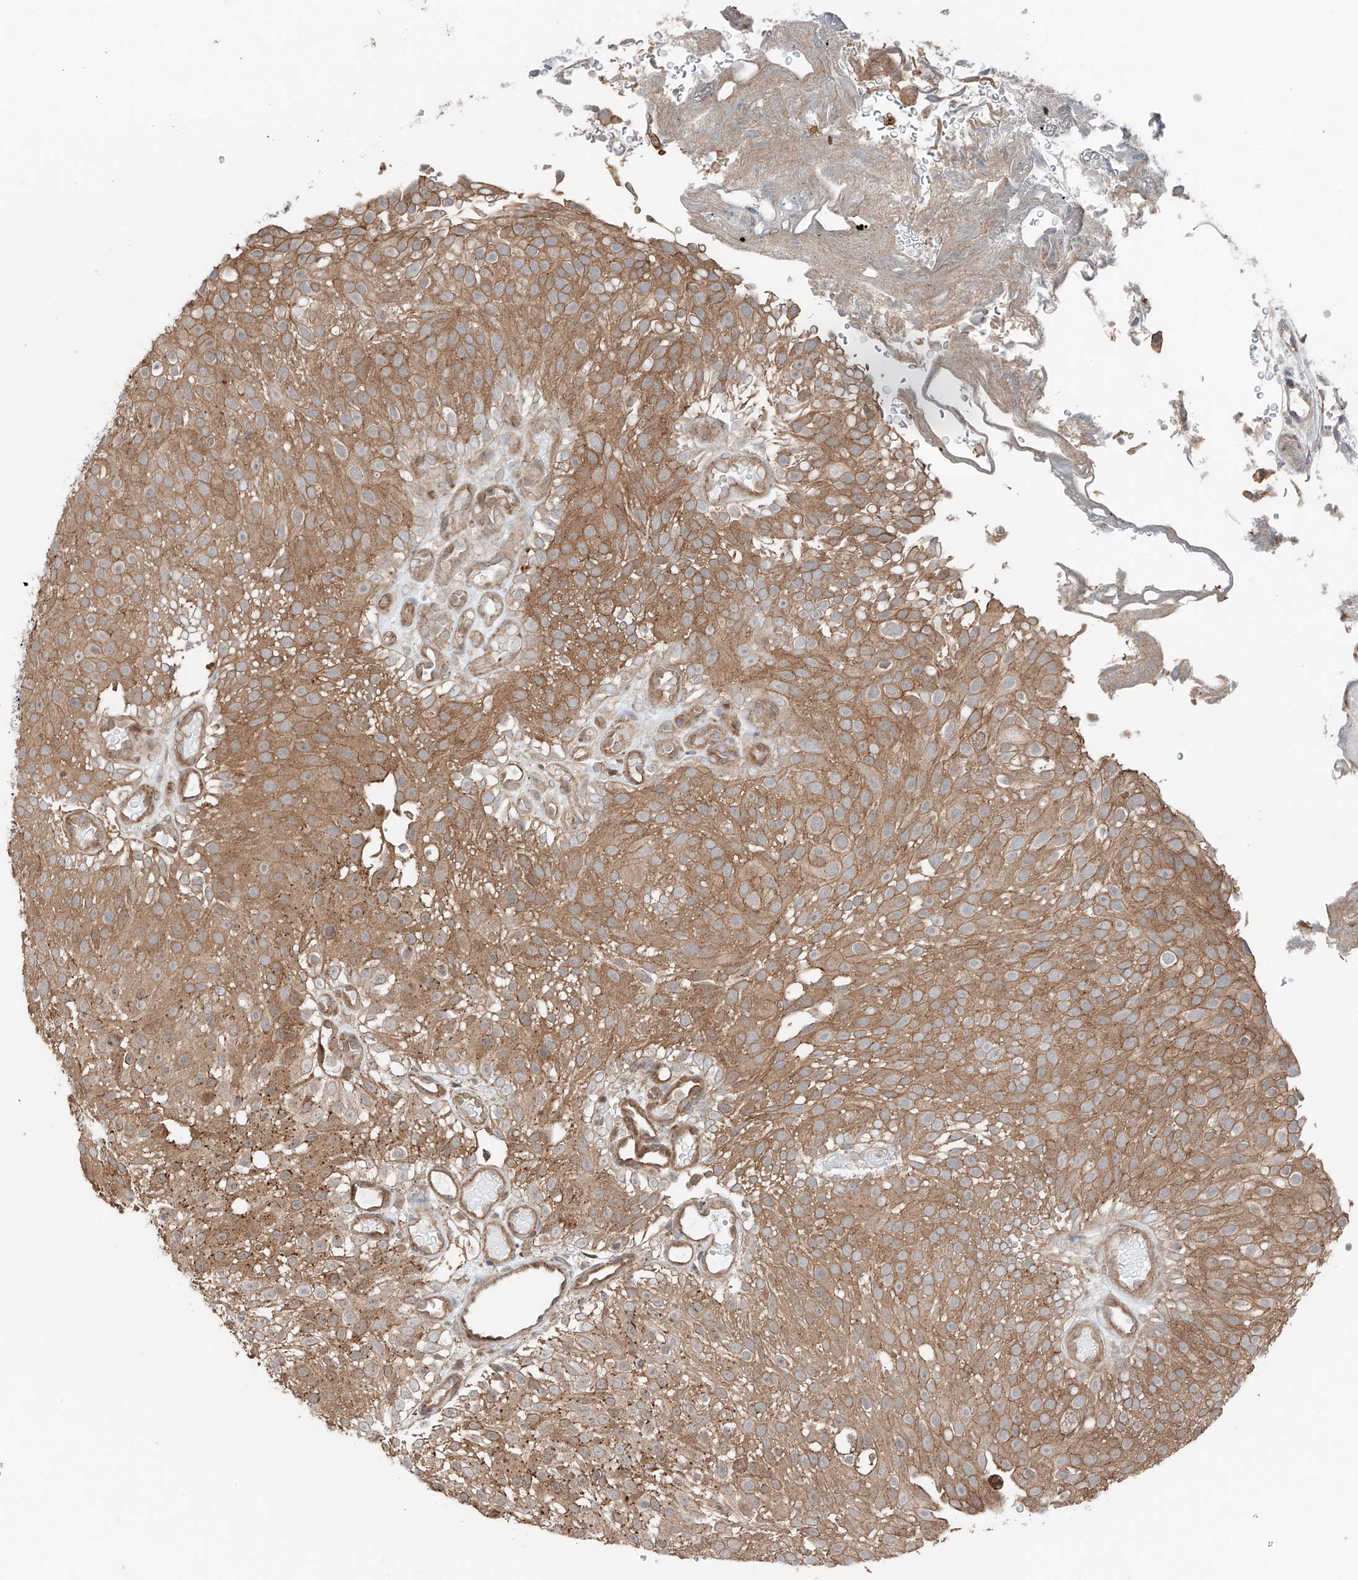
{"staining": {"intensity": "moderate", "quantity": ">75%", "location": "cytoplasmic/membranous"}, "tissue": "urothelial cancer", "cell_type": "Tumor cells", "image_type": "cancer", "snomed": [{"axis": "morphology", "description": "Urothelial carcinoma, Low grade"}, {"axis": "topography", "description": "Urinary bladder"}], "caption": "Immunohistochemical staining of human low-grade urothelial carcinoma exhibits medium levels of moderate cytoplasmic/membranous protein positivity in about >75% of tumor cells.", "gene": "CEP162", "patient": {"sex": "male", "age": 78}}